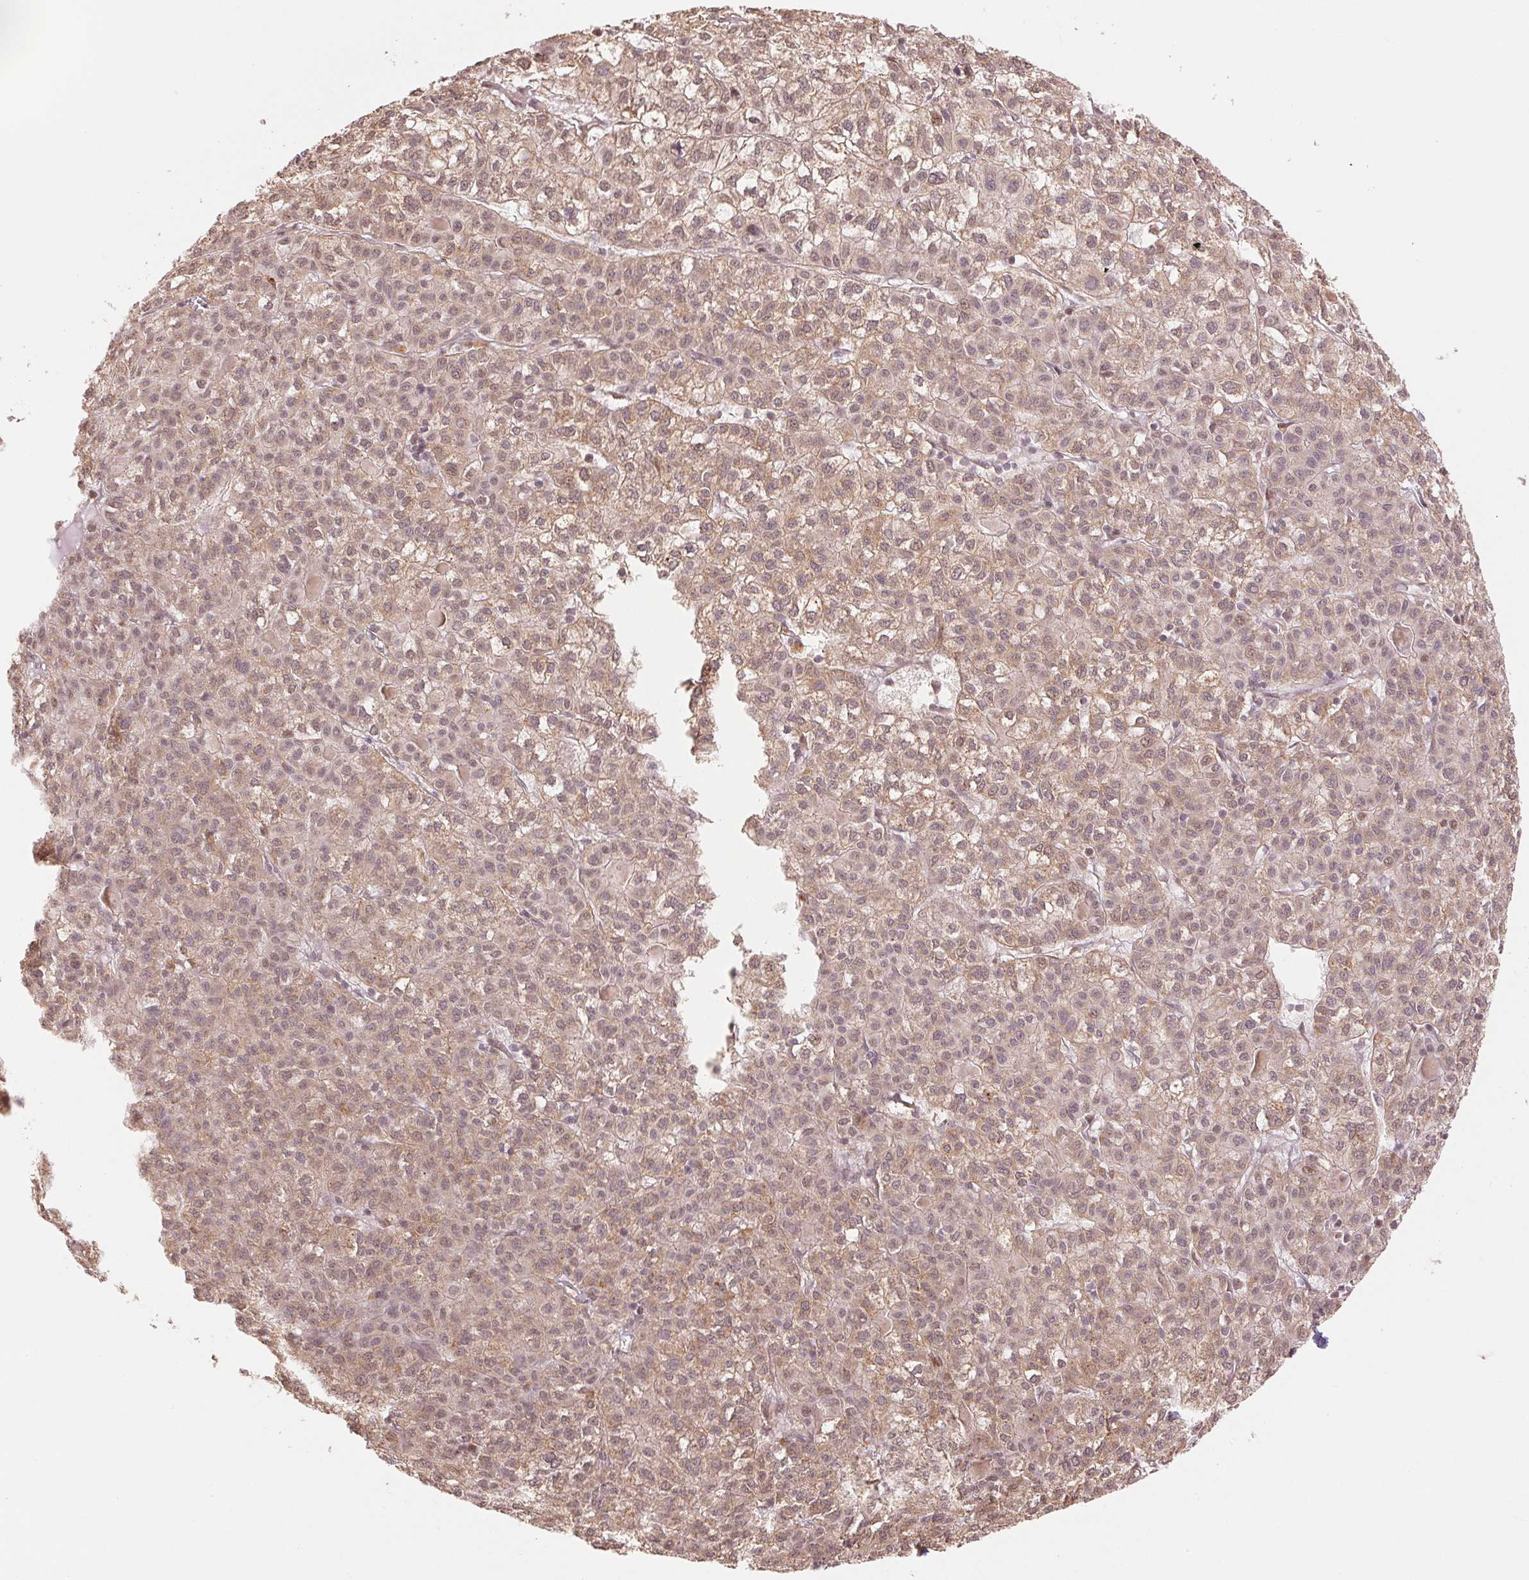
{"staining": {"intensity": "moderate", "quantity": ">75%", "location": "cytoplasmic/membranous,nuclear"}, "tissue": "liver cancer", "cell_type": "Tumor cells", "image_type": "cancer", "snomed": [{"axis": "morphology", "description": "Carcinoma, Hepatocellular, NOS"}, {"axis": "topography", "description": "Liver"}], "caption": "This micrograph exhibits immunohistochemistry staining of liver cancer, with medium moderate cytoplasmic/membranous and nuclear staining in approximately >75% of tumor cells.", "gene": "GRHL3", "patient": {"sex": "female", "age": 43}}